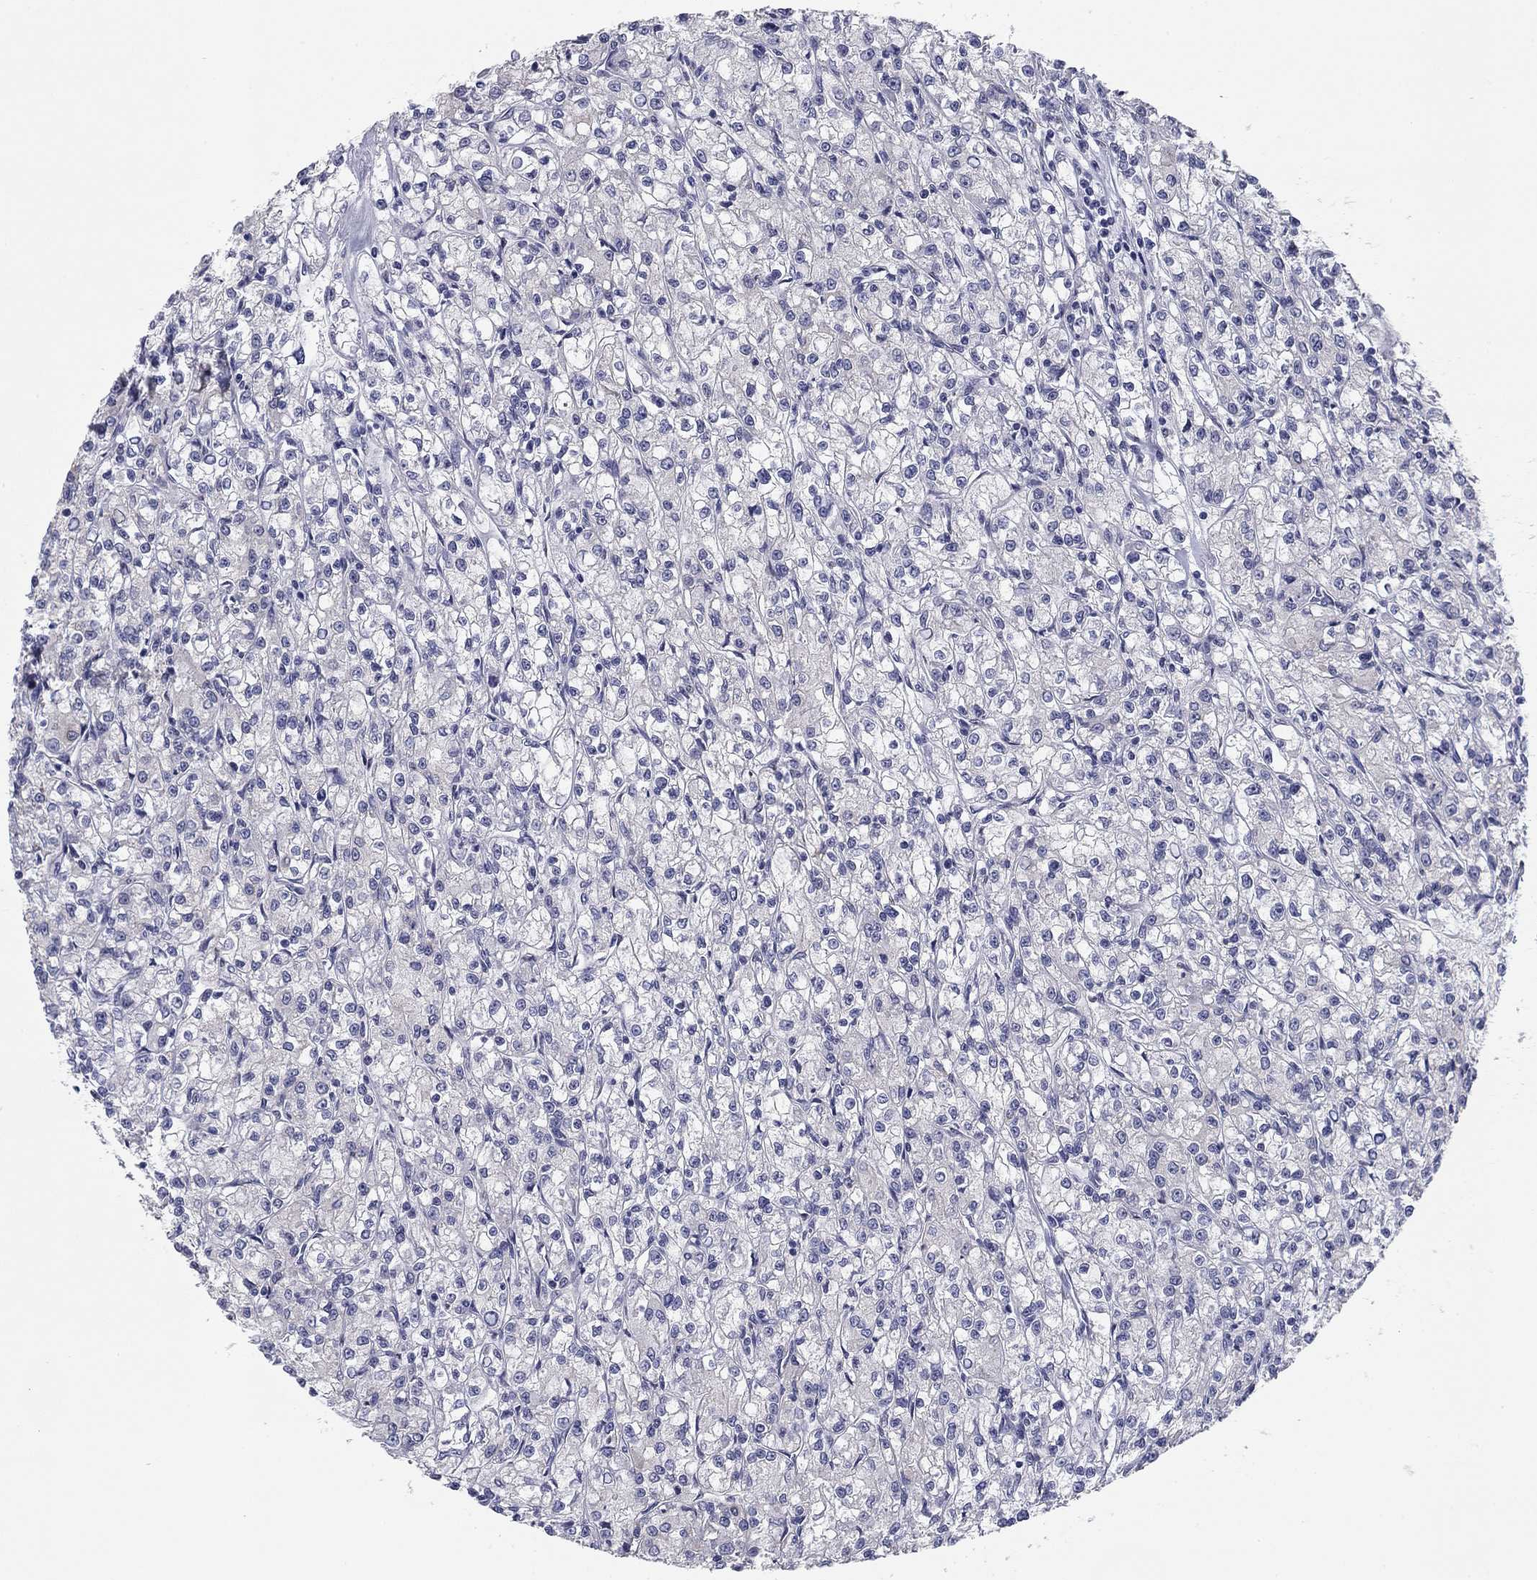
{"staining": {"intensity": "negative", "quantity": "none", "location": "none"}, "tissue": "renal cancer", "cell_type": "Tumor cells", "image_type": "cancer", "snomed": [{"axis": "morphology", "description": "Adenocarcinoma, NOS"}, {"axis": "topography", "description": "Kidney"}], "caption": "Image shows no protein staining in tumor cells of renal adenocarcinoma tissue.", "gene": "SEPTIN3", "patient": {"sex": "female", "age": 59}}